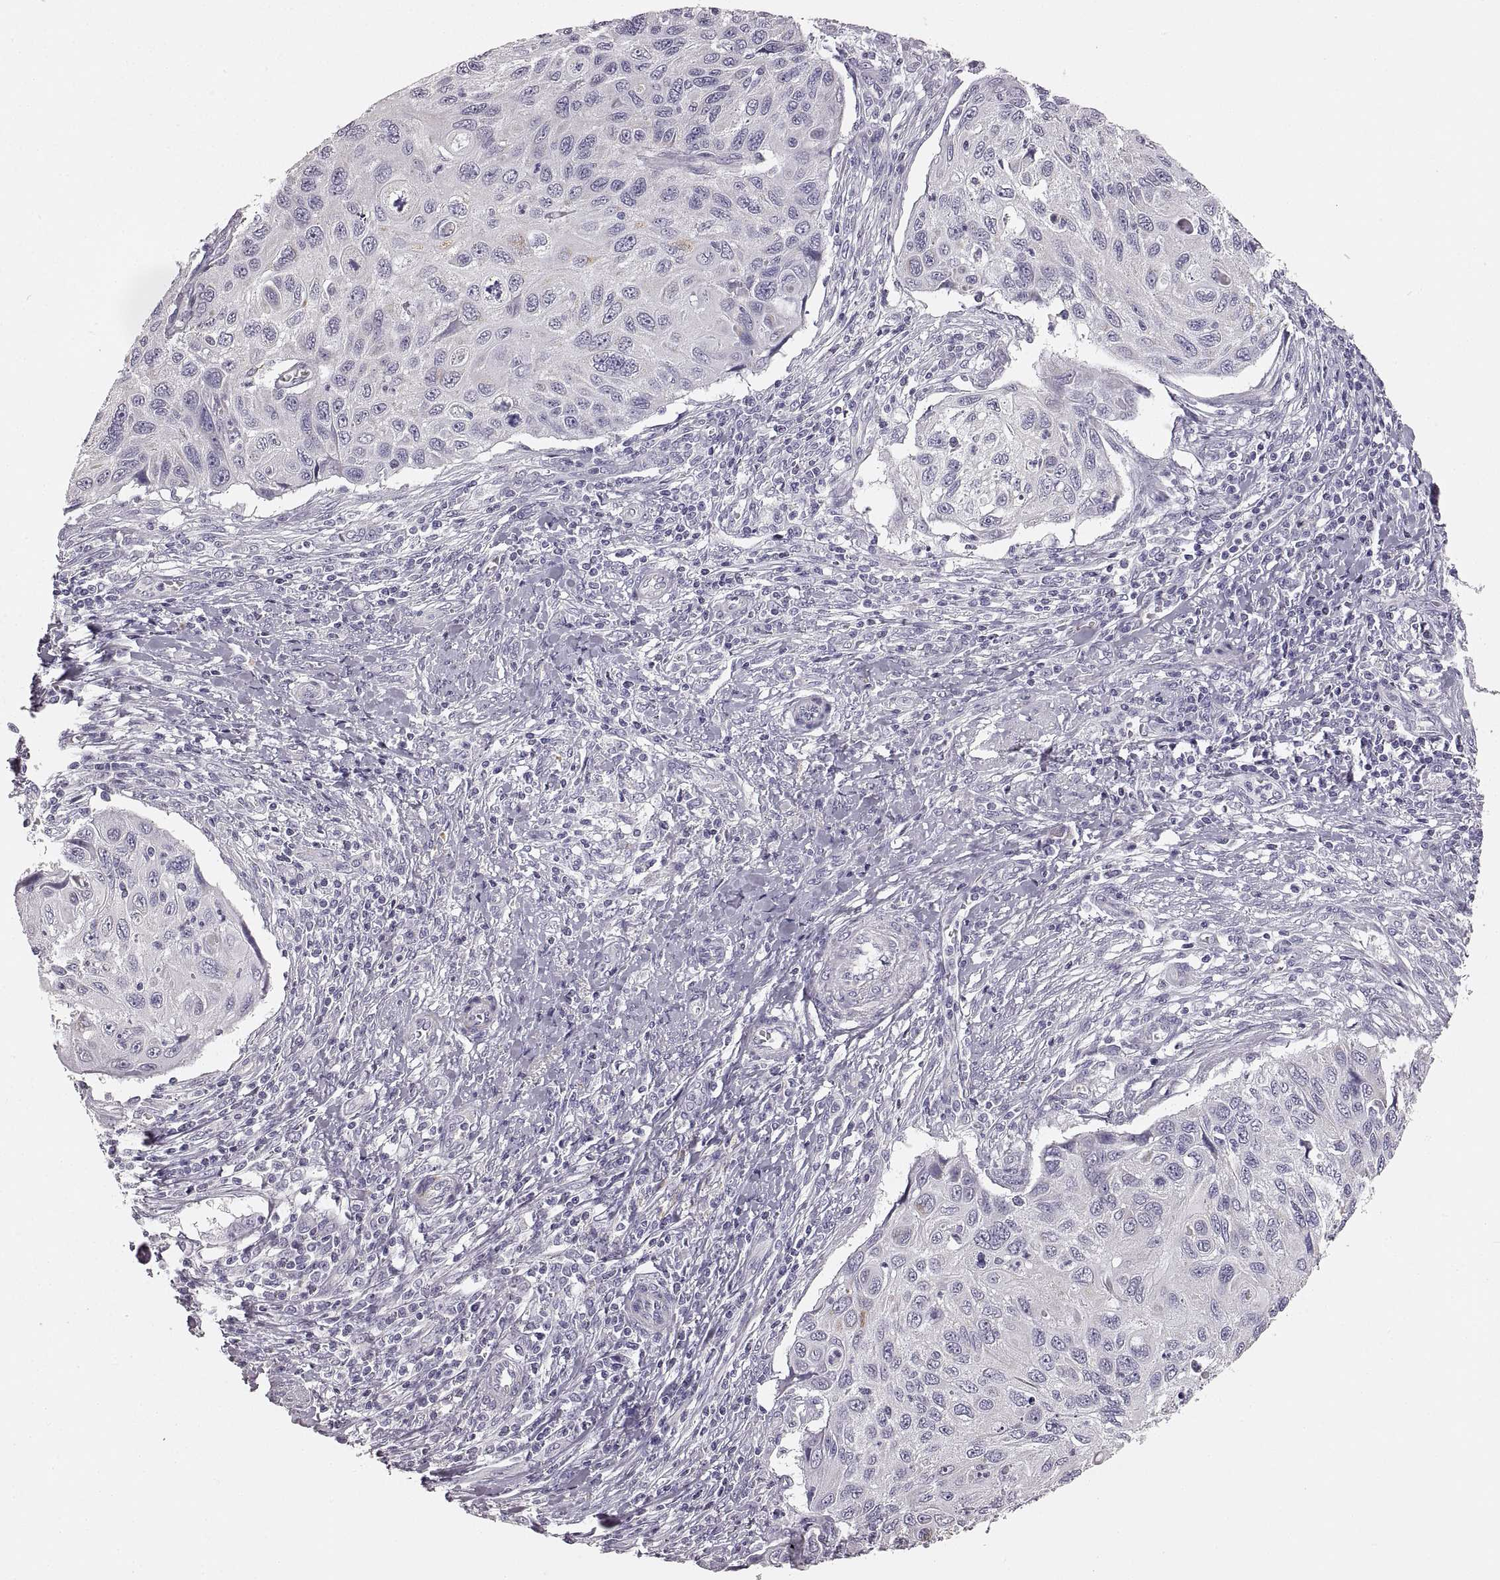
{"staining": {"intensity": "negative", "quantity": "none", "location": "none"}, "tissue": "cervical cancer", "cell_type": "Tumor cells", "image_type": "cancer", "snomed": [{"axis": "morphology", "description": "Squamous cell carcinoma, NOS"}, {"axis": "topography", "description": "Cervix"}], "caption": "DAB immunohistochemical staining of cervical cancer (squamous cell carcinoma) demonstrates no significant expression in tumor cells.", "gene": "RDH13", "patient": {"sex": "female", "age": 70}}